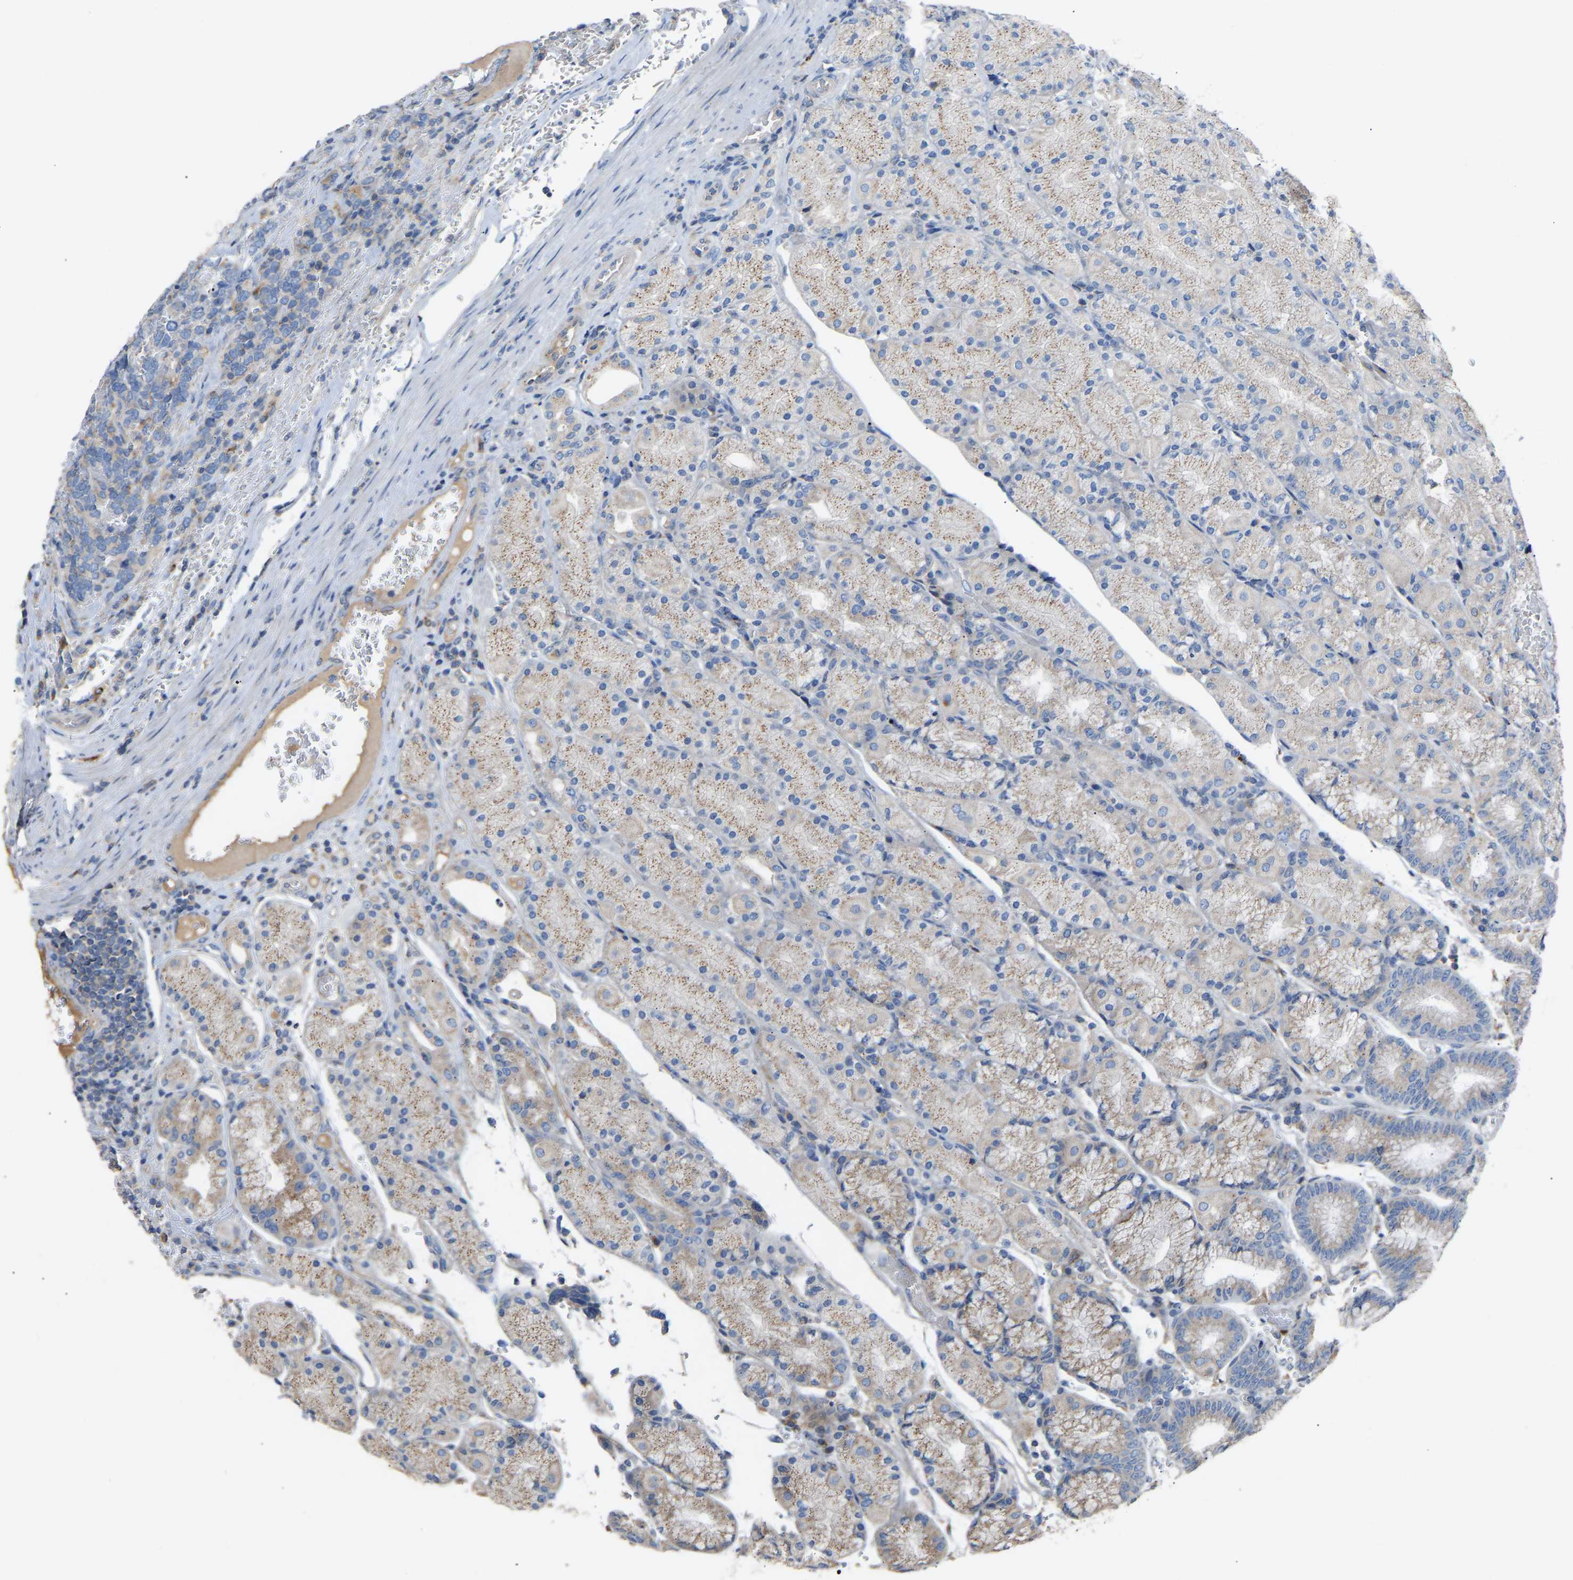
{"staining": {"intensity": "weak", "quantity": "<25%", "location": "cytoplasmic/membranous"}, "tissue": "stomach", "cell_type": "Glandular cells", "image_type": "normal", "snomed": [{"axis": "morphology", "description": "Normal tissue, NOS"}, {"axis": "morphology", "description": "Carcinoid, malignant, NOS"}, {"axis": "topography", "description": "Stomach, upper"}], "caption": "IHC of normal stomach displays no expression in glandular cells. Nuclei are stained in blue.", "gene": "RGP1", "patient": {"sex": "male", "age": 39}}